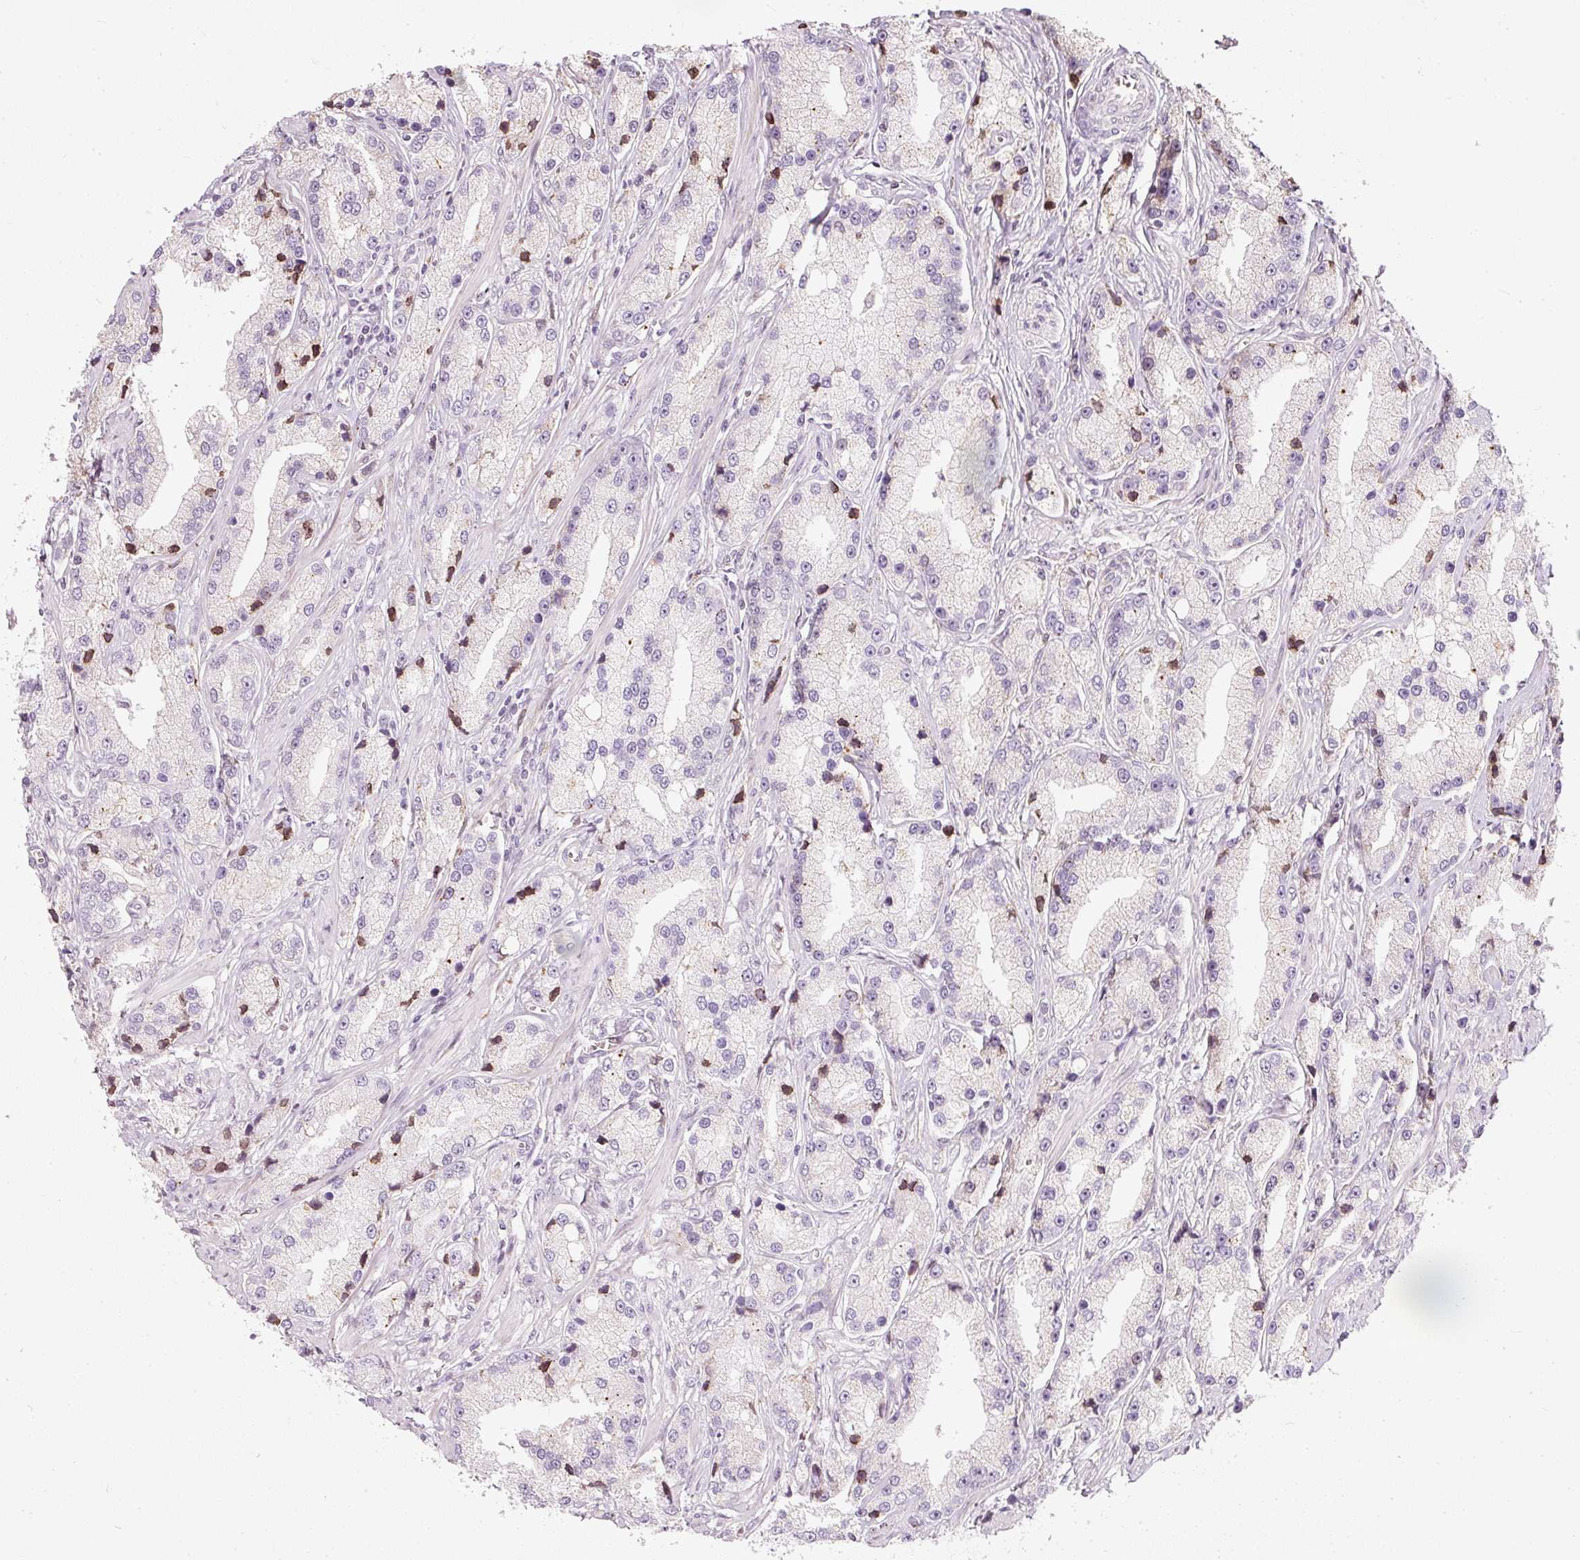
{"staining": {"intensity": "negative", "quantity": "none", "location": "none"}, "tissue": "prostate cancer", "cell_type": "Tumor cells", "image_type": "cancer", "snomed": [{"axis": "morphology", "description": "Adenocarcinoma, High grade"}, {"axis": "topography", "description": "Prostate"}], "caption": "The IHC photomicrograph has no significant staining in tumor cells of prostate high-grade adenocarcinoma tissue.", "gene": "RNF39", "patient": {"sex": "male", "age": 74}}